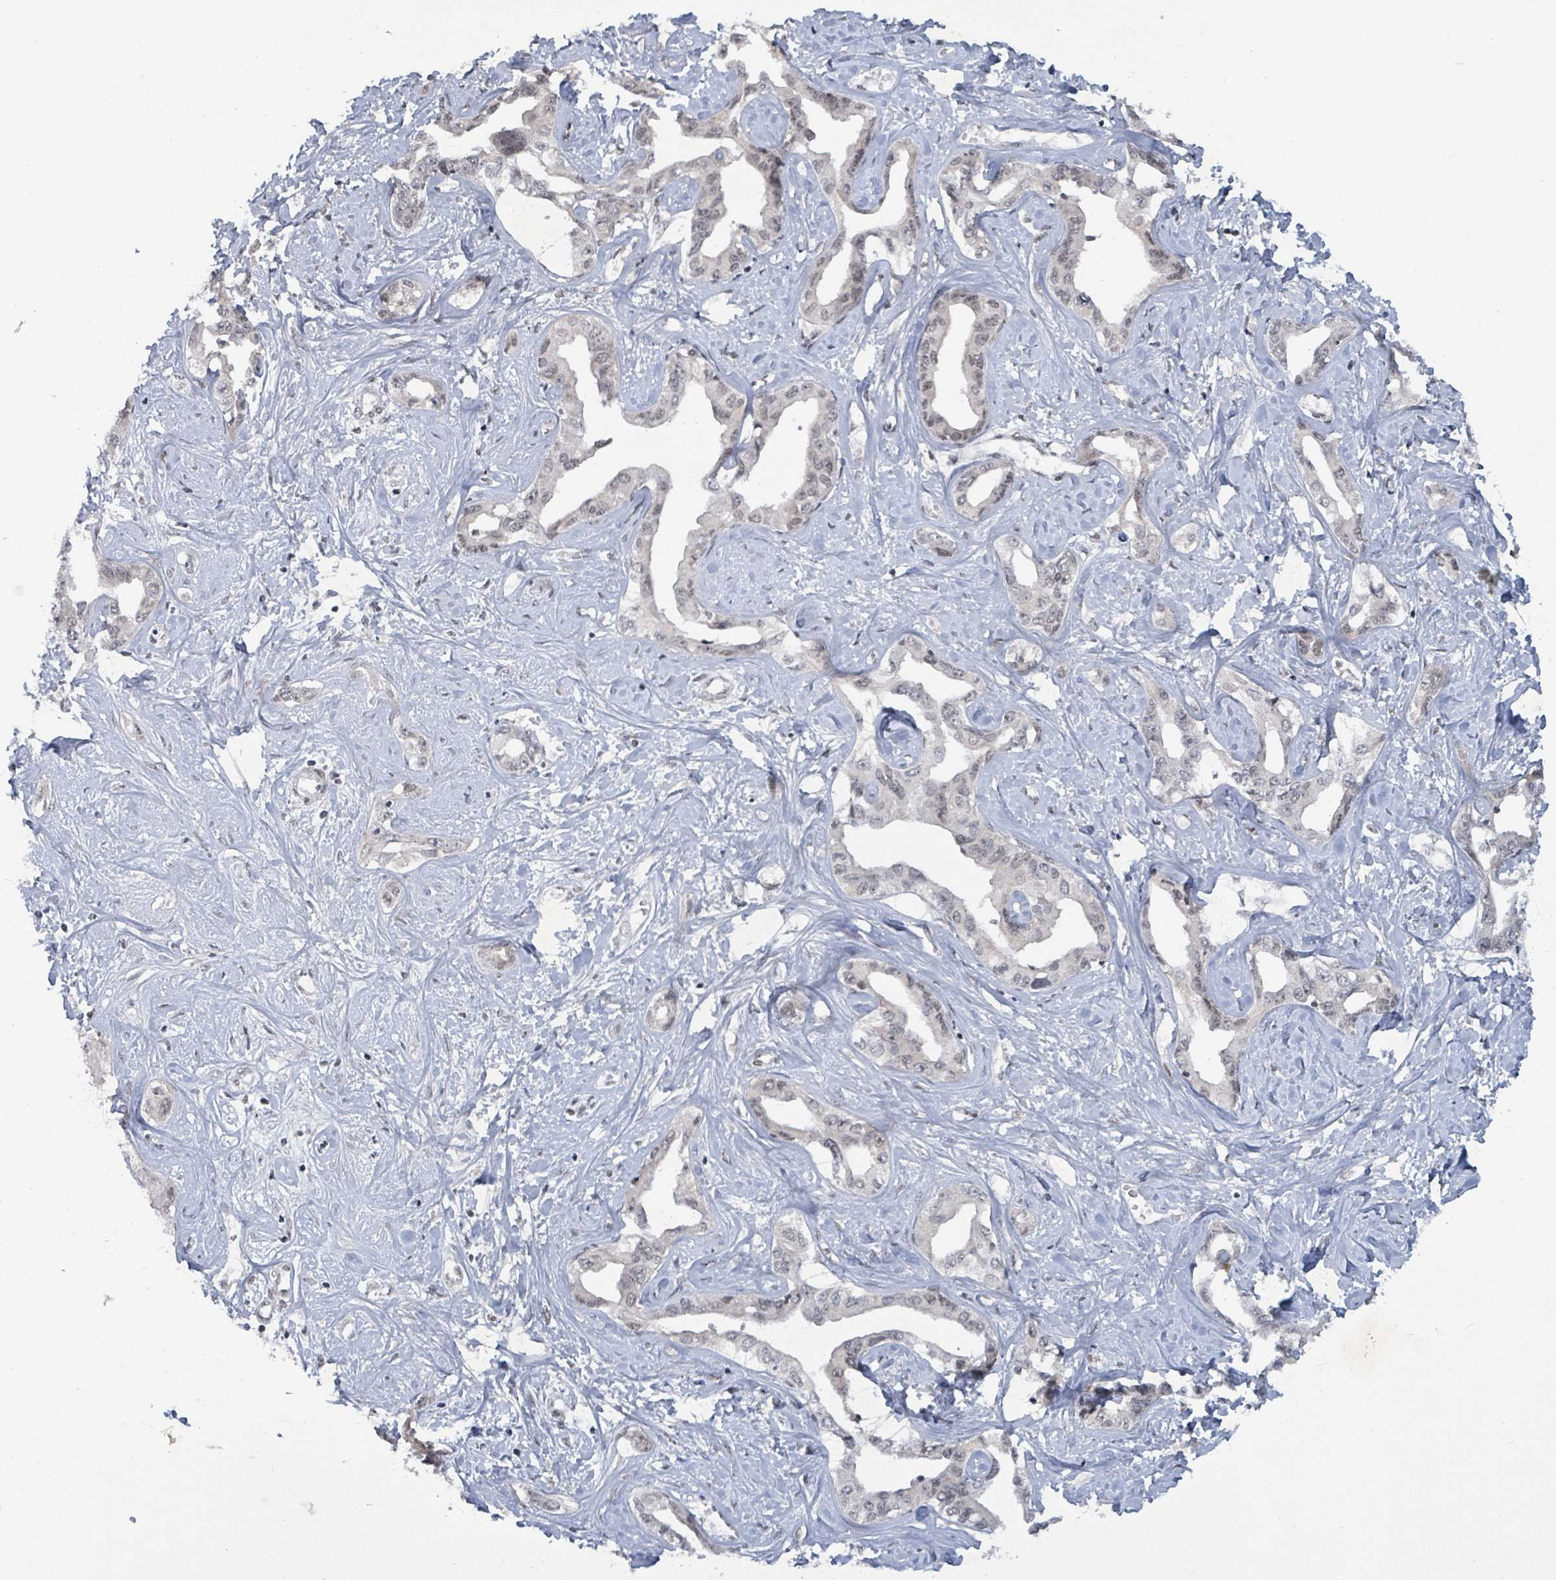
{"staining": {"intensity": "weak", "quantity": "<25%", "location": "nuclear"}, "tissue": "liver cancer", "cell_type": "Tumor cells", "image_type": "cancer", "snomed": [{"axis": "morphology", "description": "Cholangiocarcinoma"}, {"axis": "topography", "description": "Liver"}], "caption": "Immunohistochemical staining of human liver cancer (cholangiocarcinoma) demonstrates no significant expression in tumor cells.", "gene": "BANP", "patient": {"sex": "male", "age": 59}}